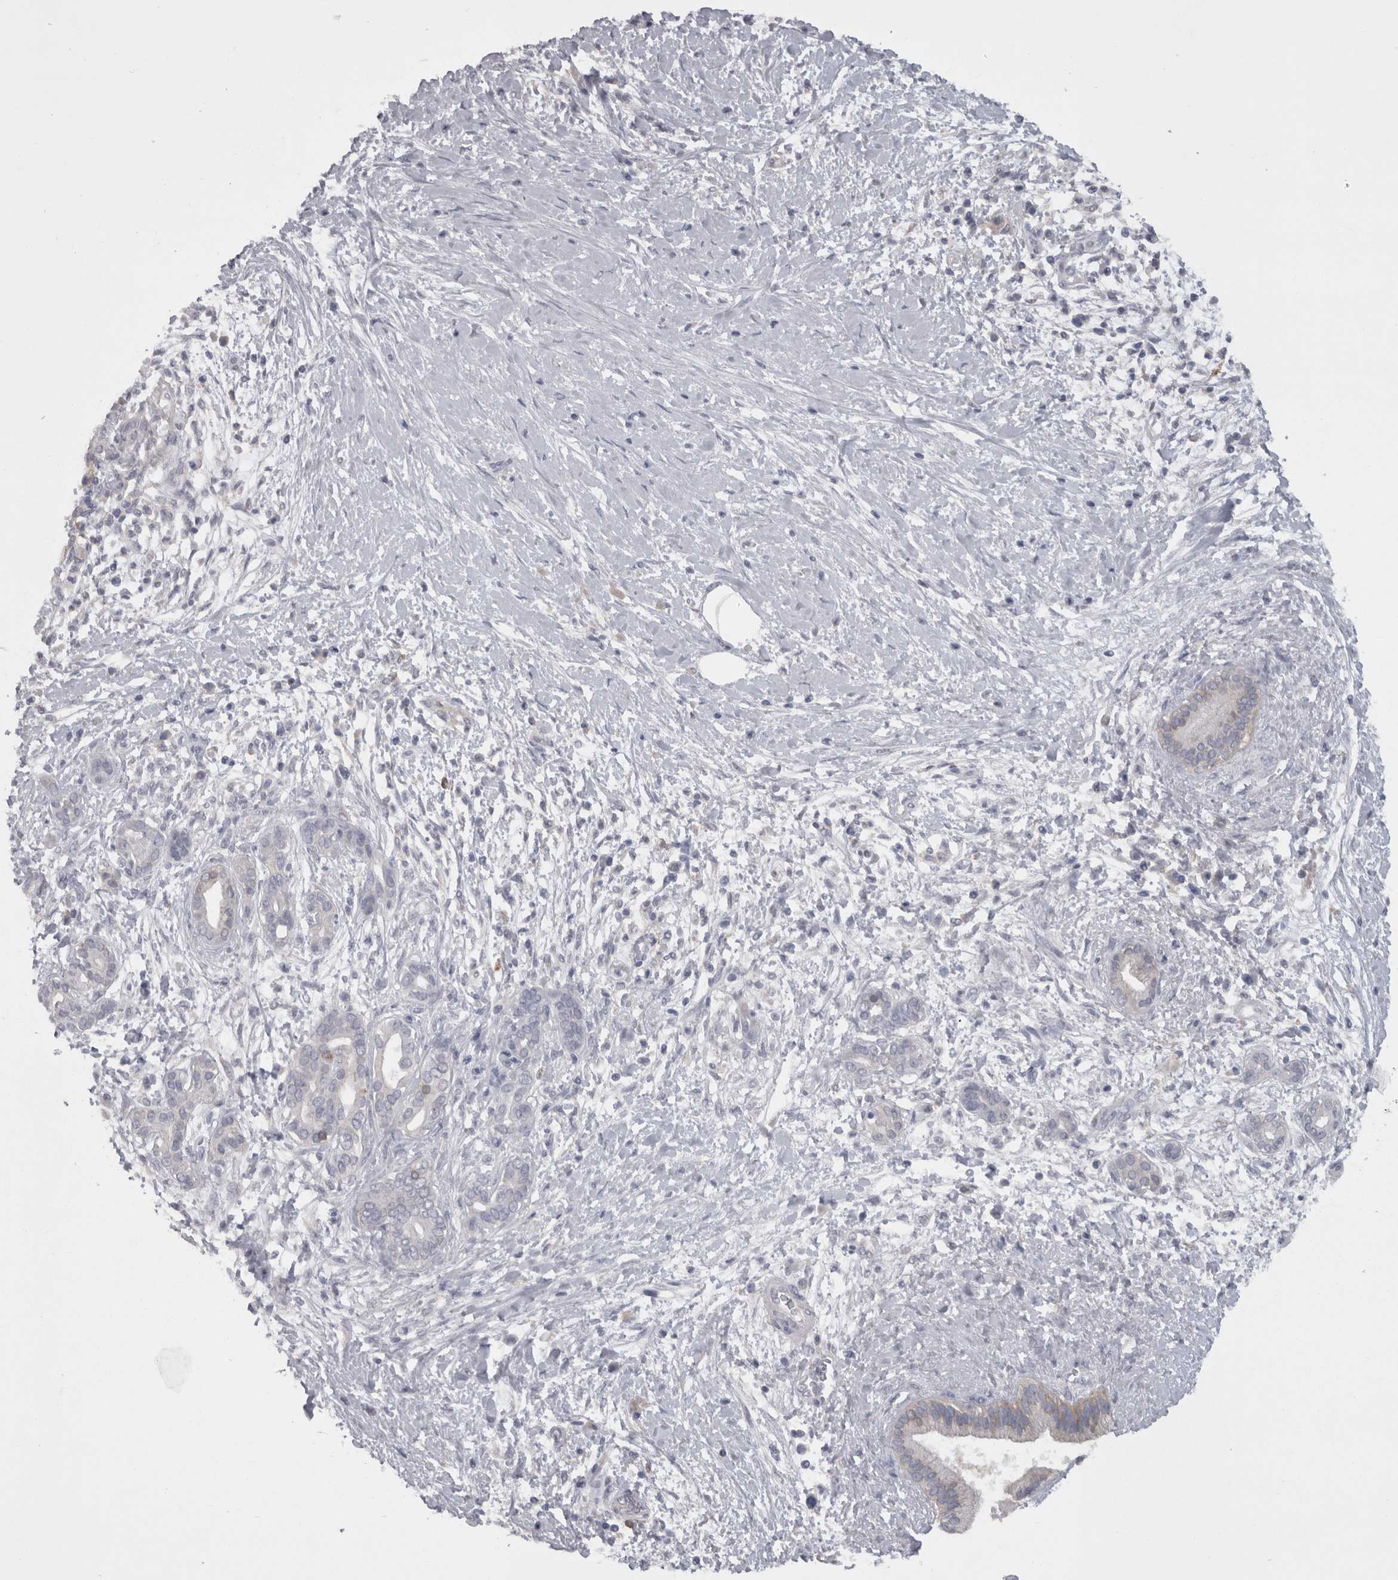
{"staining": {"intensity": "weak", "quantity": "<25%", "location": "cytoplasmic/membranous"}, "tissue": "pancreatic cancer", "cell_type": "Tumor cells", "image_type": "cancer", "snomed": [{"axis": "morphology", "description": "Adenocarcinoma, NOS"}, {"axis": "topography", "description": "Pancreas"}], "caption": "DAB immunohistochemical staining of human adenocarcinoma (pancreatic) demonstrates no significant expression in tumor cells. (DAB (3,3'-diaminobenzidine) IHC with hematoxylin counter stain).", "gene": "CAMK2D", "patient": {"sex": "male", "age": 58}}